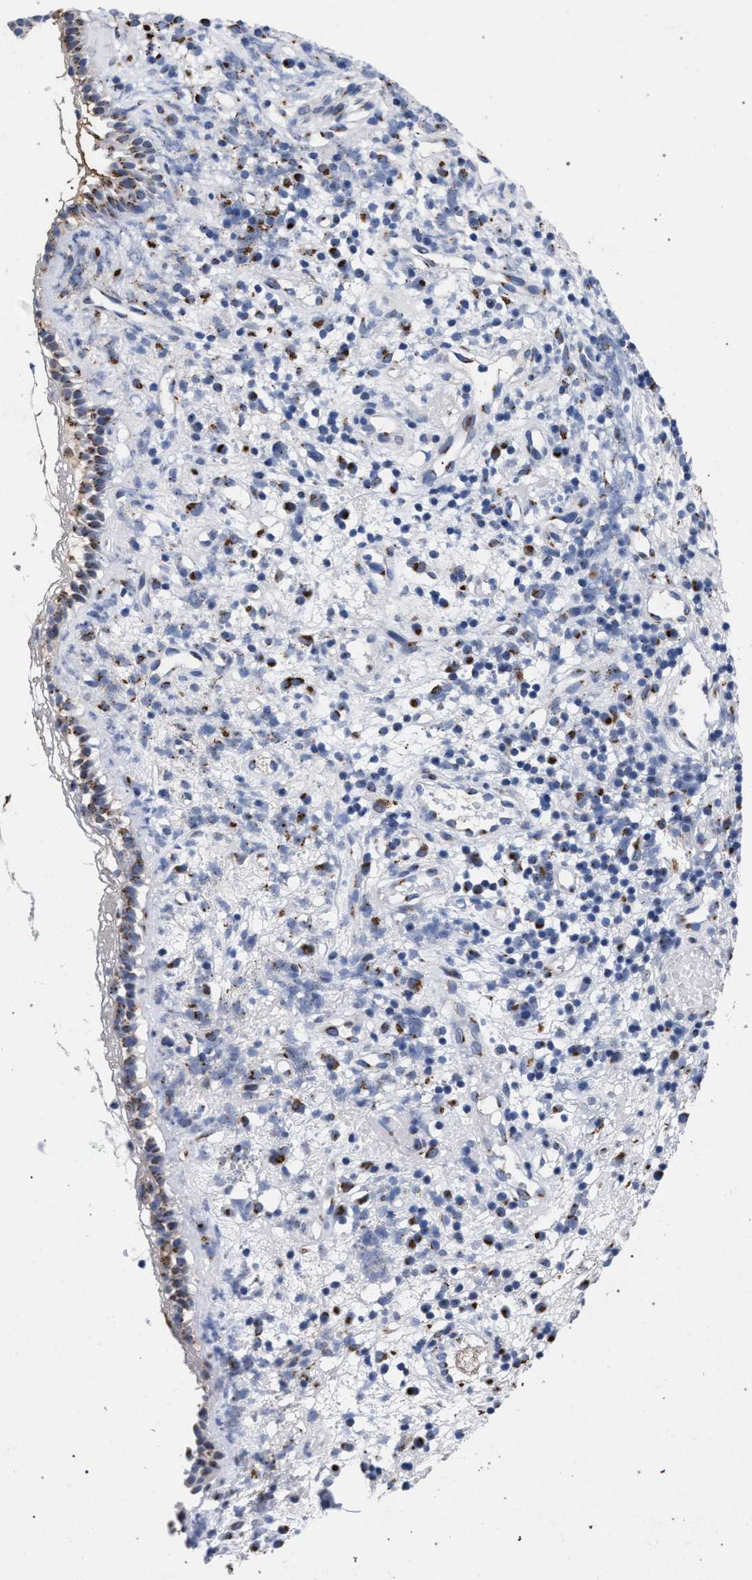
{"staining": {"intensity": "weak", "quantity": ">75%", "location": "cytoplasmic/membranous"}, "tissue": "nasopharynx", "cell_type": "Respiratory epithelial cells", "image_type": "normal", "snomed": [{"axis": "morphology", "description": "Normal tissue, NOS"}, {"axis": "morphology", "description": "Basal cell carcinoma"}, {"axis": "topography", "description": "Cartilage tissue"}, {"axis": "topography", "description": "Nasopharynx"}, {"axis": "topography", "description": "Oral tissue"}], "caption": "Protein analysis of benign nasopharynx displays weak cytoplasmic/membranous expression in about >75% of respiratory epithelial cells.", "gene": "GOLGA2", "patient": {"sex": "female", "age": 77}}